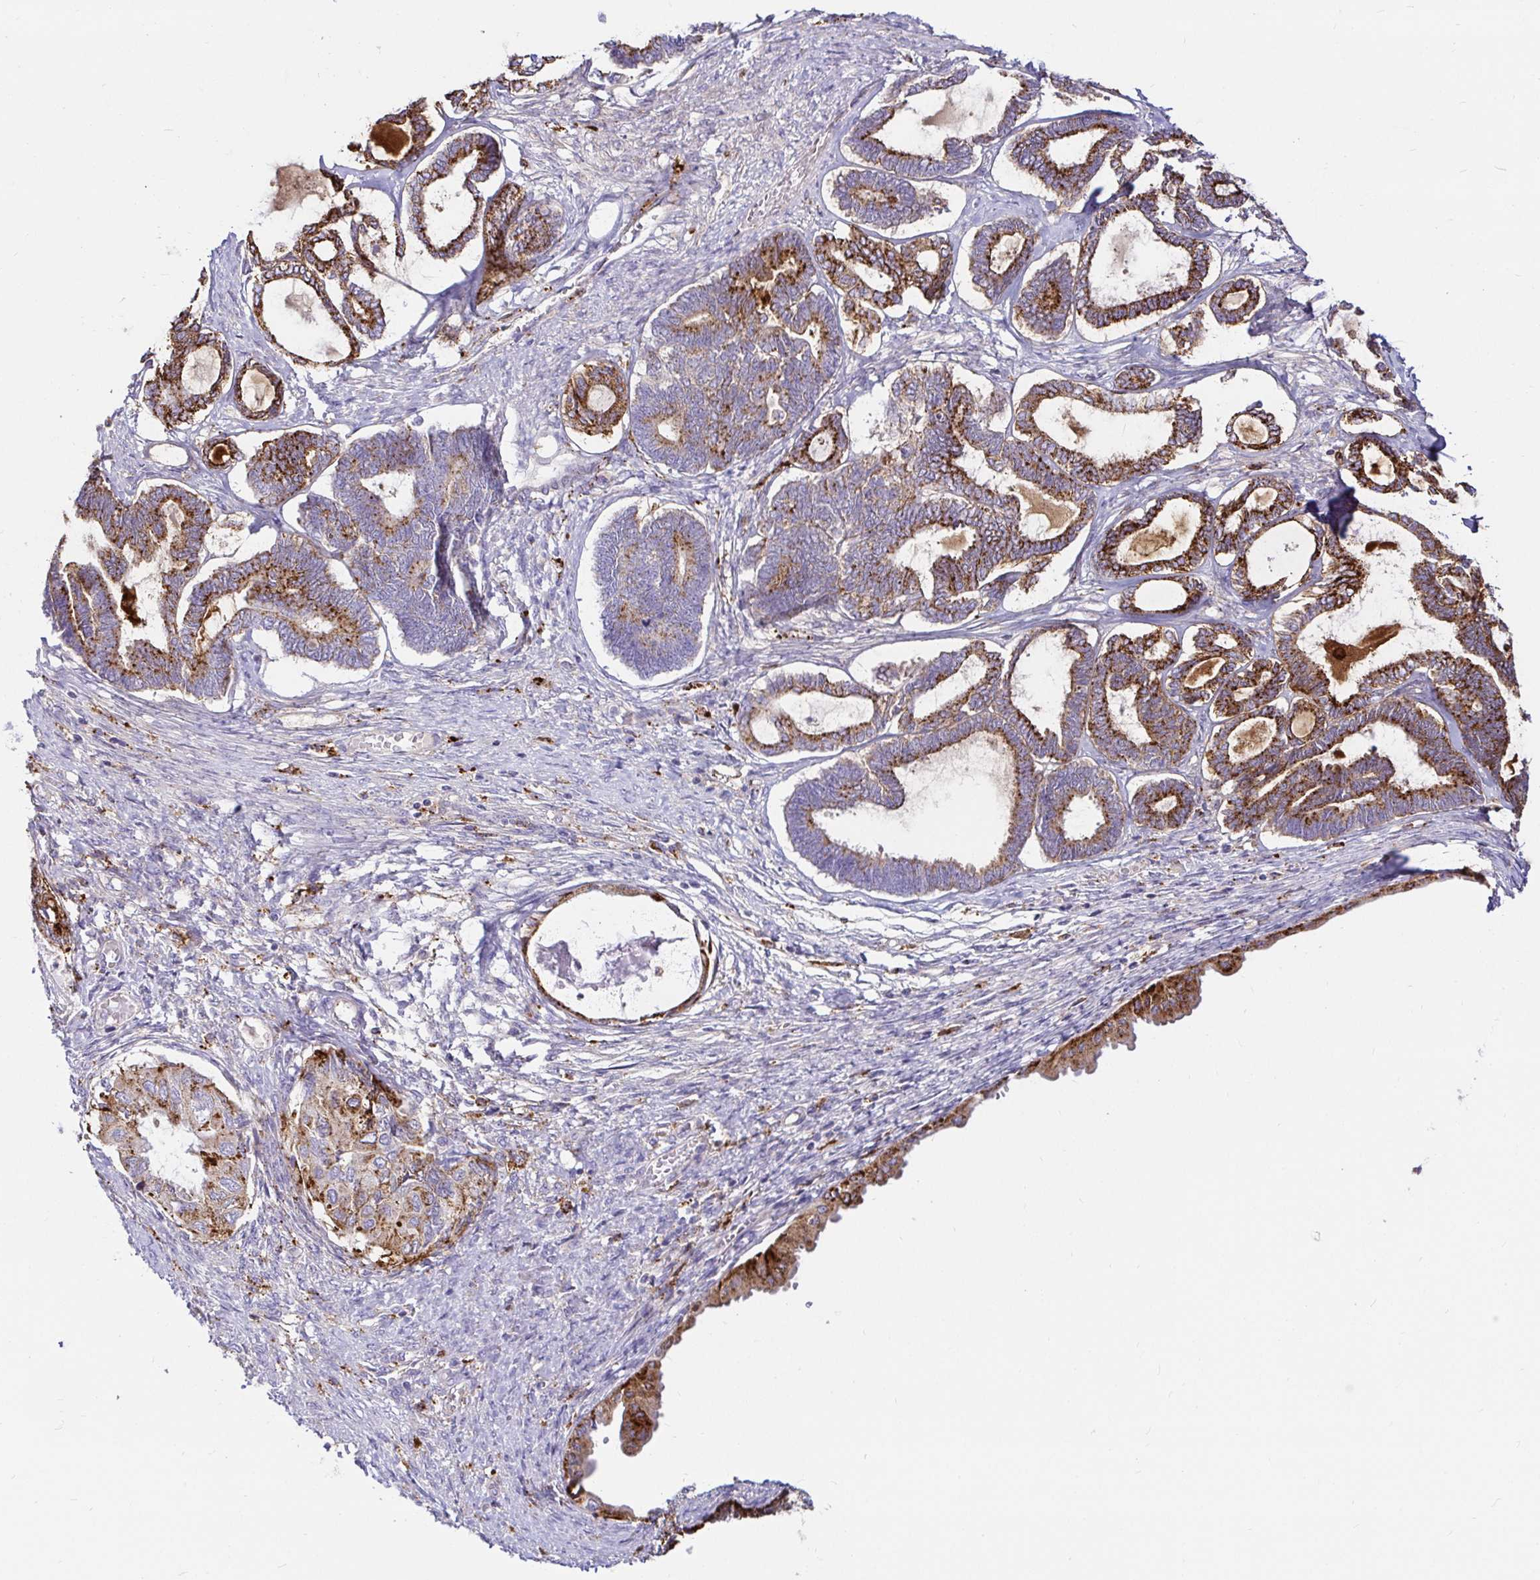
{"staining": {"intensity": "strong", "quantity": "25%-75%", "location": "cytoplasmic/membranous"}, "tissue": "ovarian cancer", "cell_type": "Tumor cells", "image_type": "cancer", "snomed": [{"axis": "morphology", "description": "Carcinoma, endometroid"}, {"axis": "topography", "description": "Ovary"}], "caption": "Endometroid carcinoma (ovarian) tissue reveals strong cytoplasmic/membranous positivity in approximately 25%-75% of tumor cells, visualized by immunohistochemistry.", "gene": "FUCA1", "patient": {"sex": "female", "age": 70}}